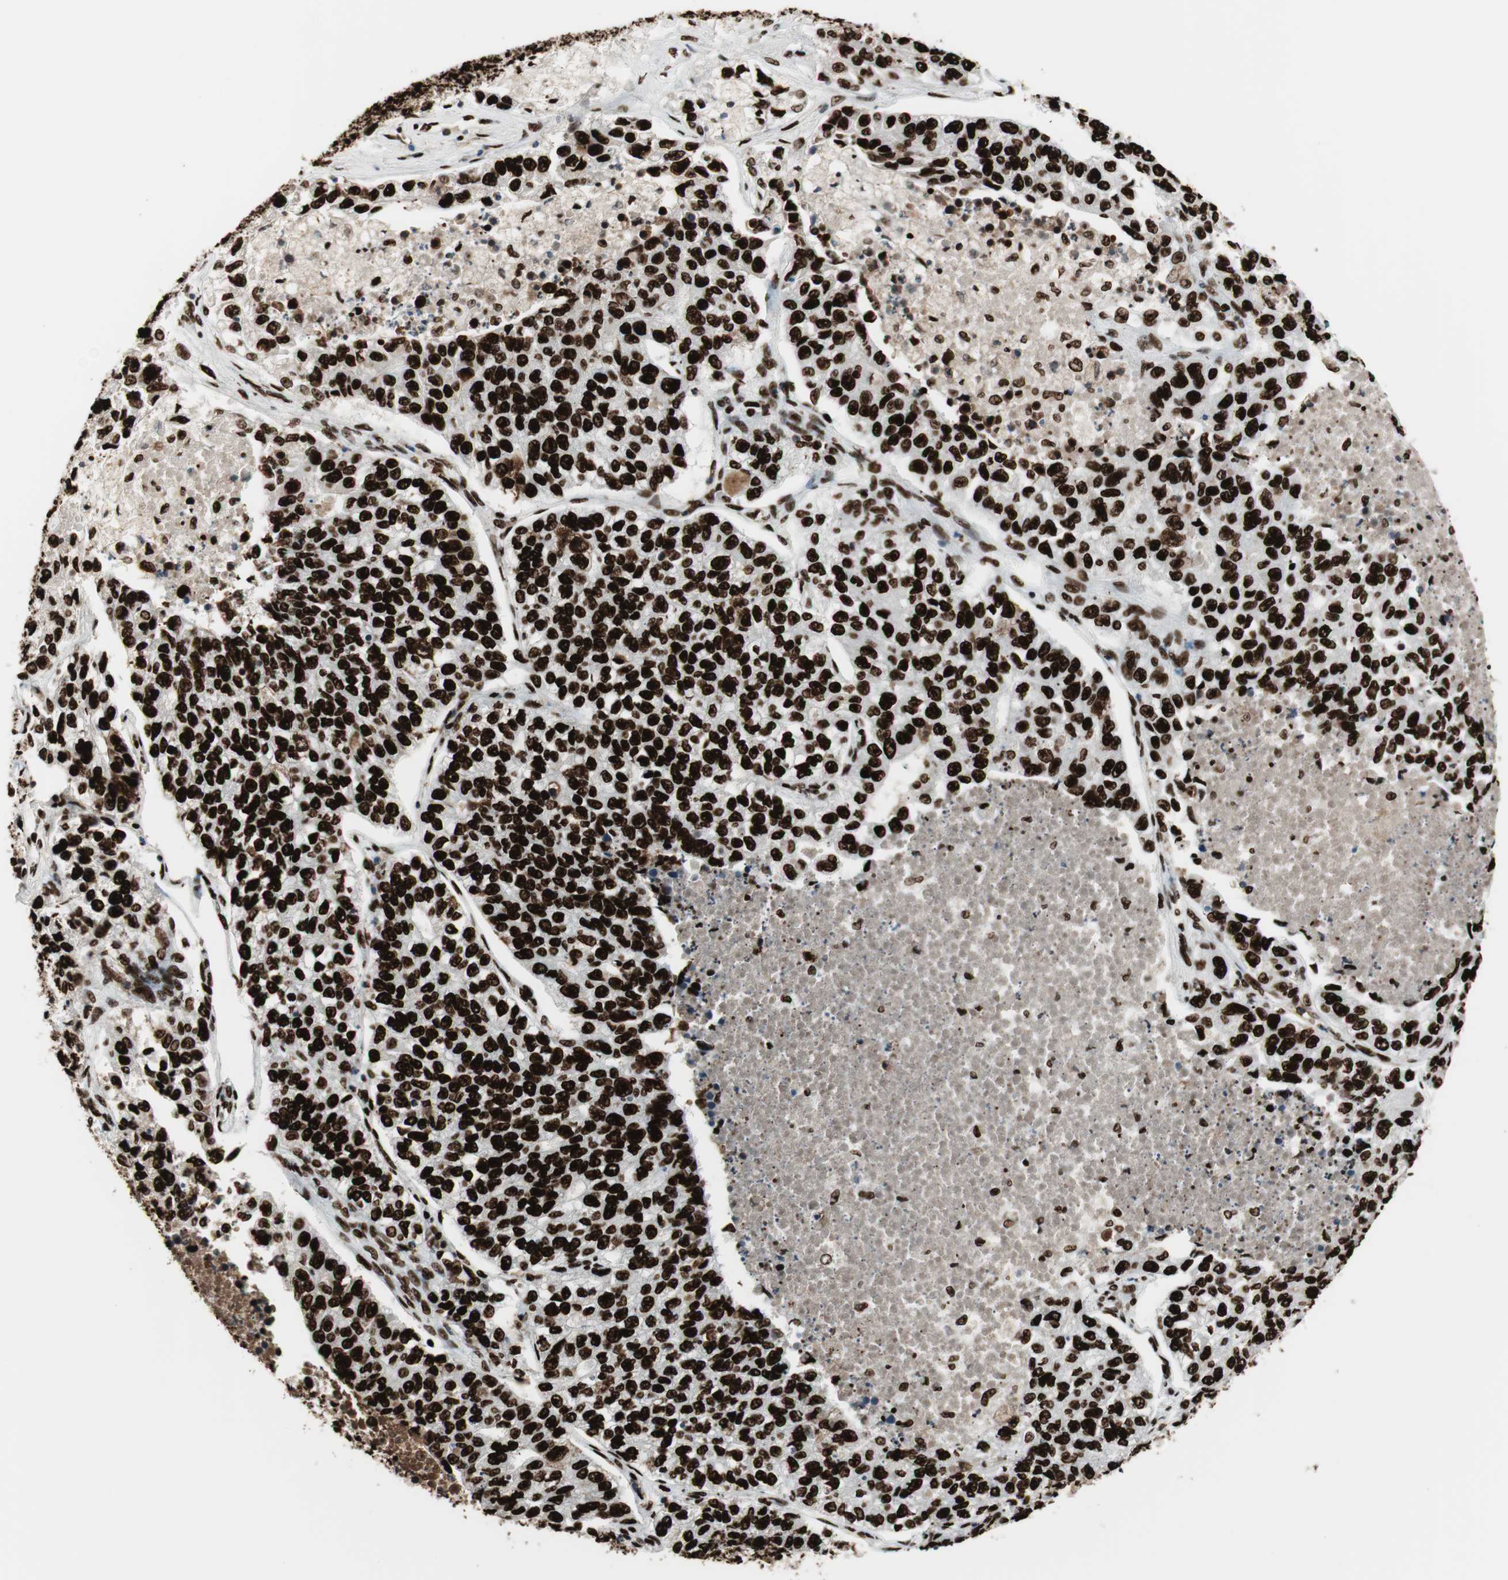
{"staining": {"intensity": "strong", "quantity": ">75%", "location": "nuclear"}, "tissue": "lung cancer", "cell_type": "Tumor cells", "image_type": "cancer", "snomed": [{"axis": "morphology", "description": "Adenocarcinoma, NOS"}, {"axis": "topography", "description": "Lung"}], "caption": "IHC of lung adenocarcinoma shows high levels of strong nuclear positivity in approximately >75% of tumor cells.", "gene": "PSME3", "patient": {"sex": "male", "age": 49}}